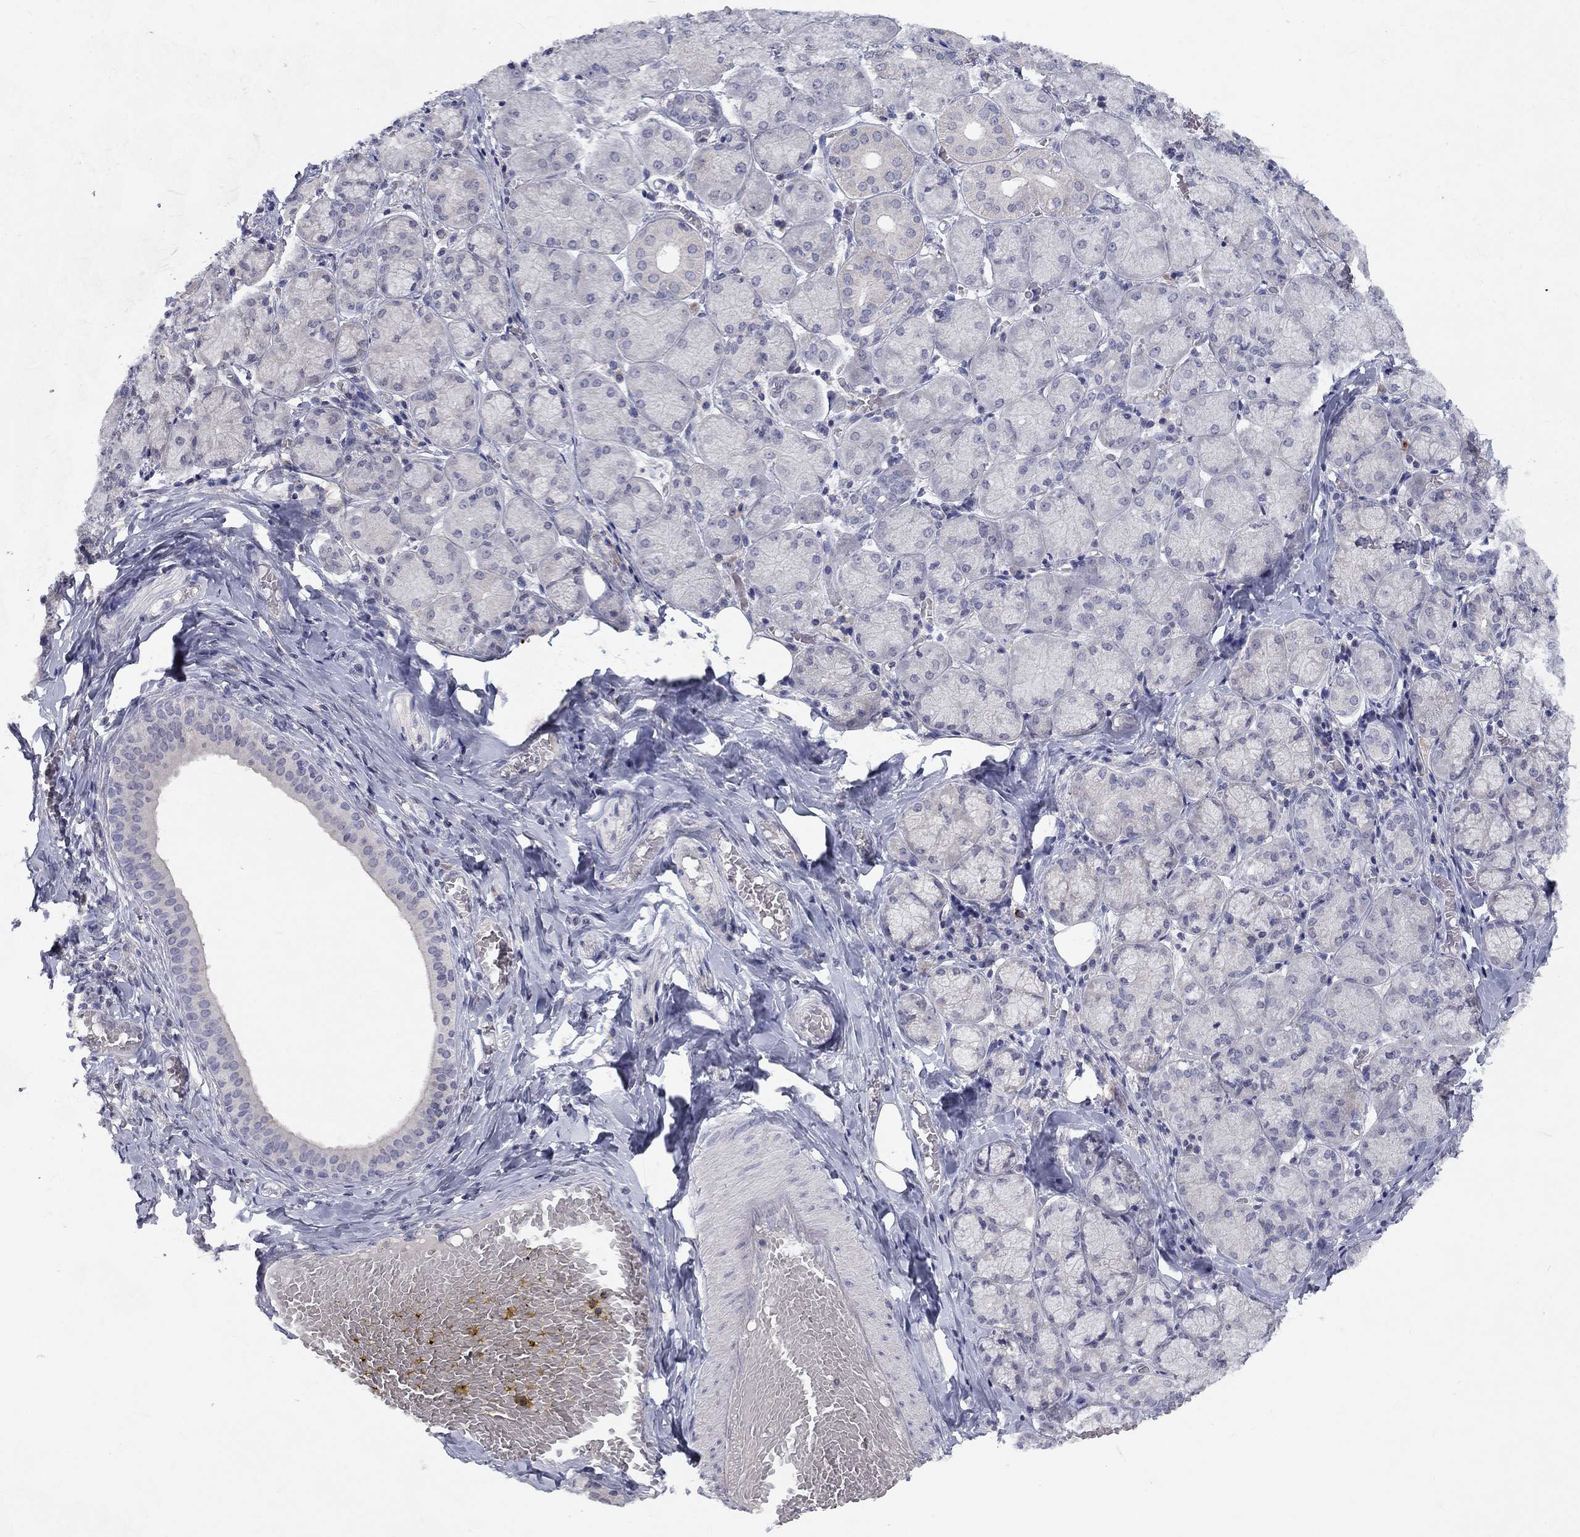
{"staining": {"intensity": "negative", "quantity": "none", "location": "none"}, "tissue": "salivary gland", "cell_type": "Glandular cells", "image_type": "normal", "snomed": [{"axis": "morphology", "description": "Normal tissue, NOS"}, {"axis": "topography", "description": "Salivary gland"}, {"axis": "topography", "description": "Peripheral nerve tissue"}], "caption": "A high-resolution histopathology image shows IHC staining of unremarkable salivary gland, which reveals no significant staining in glandular cells. (DAB (3,3'-diaminobenzidine) IHC with hematoxylin counter stain).", "gene": "CACNA1A", "patient": {"sex": "female", "age": 24}}